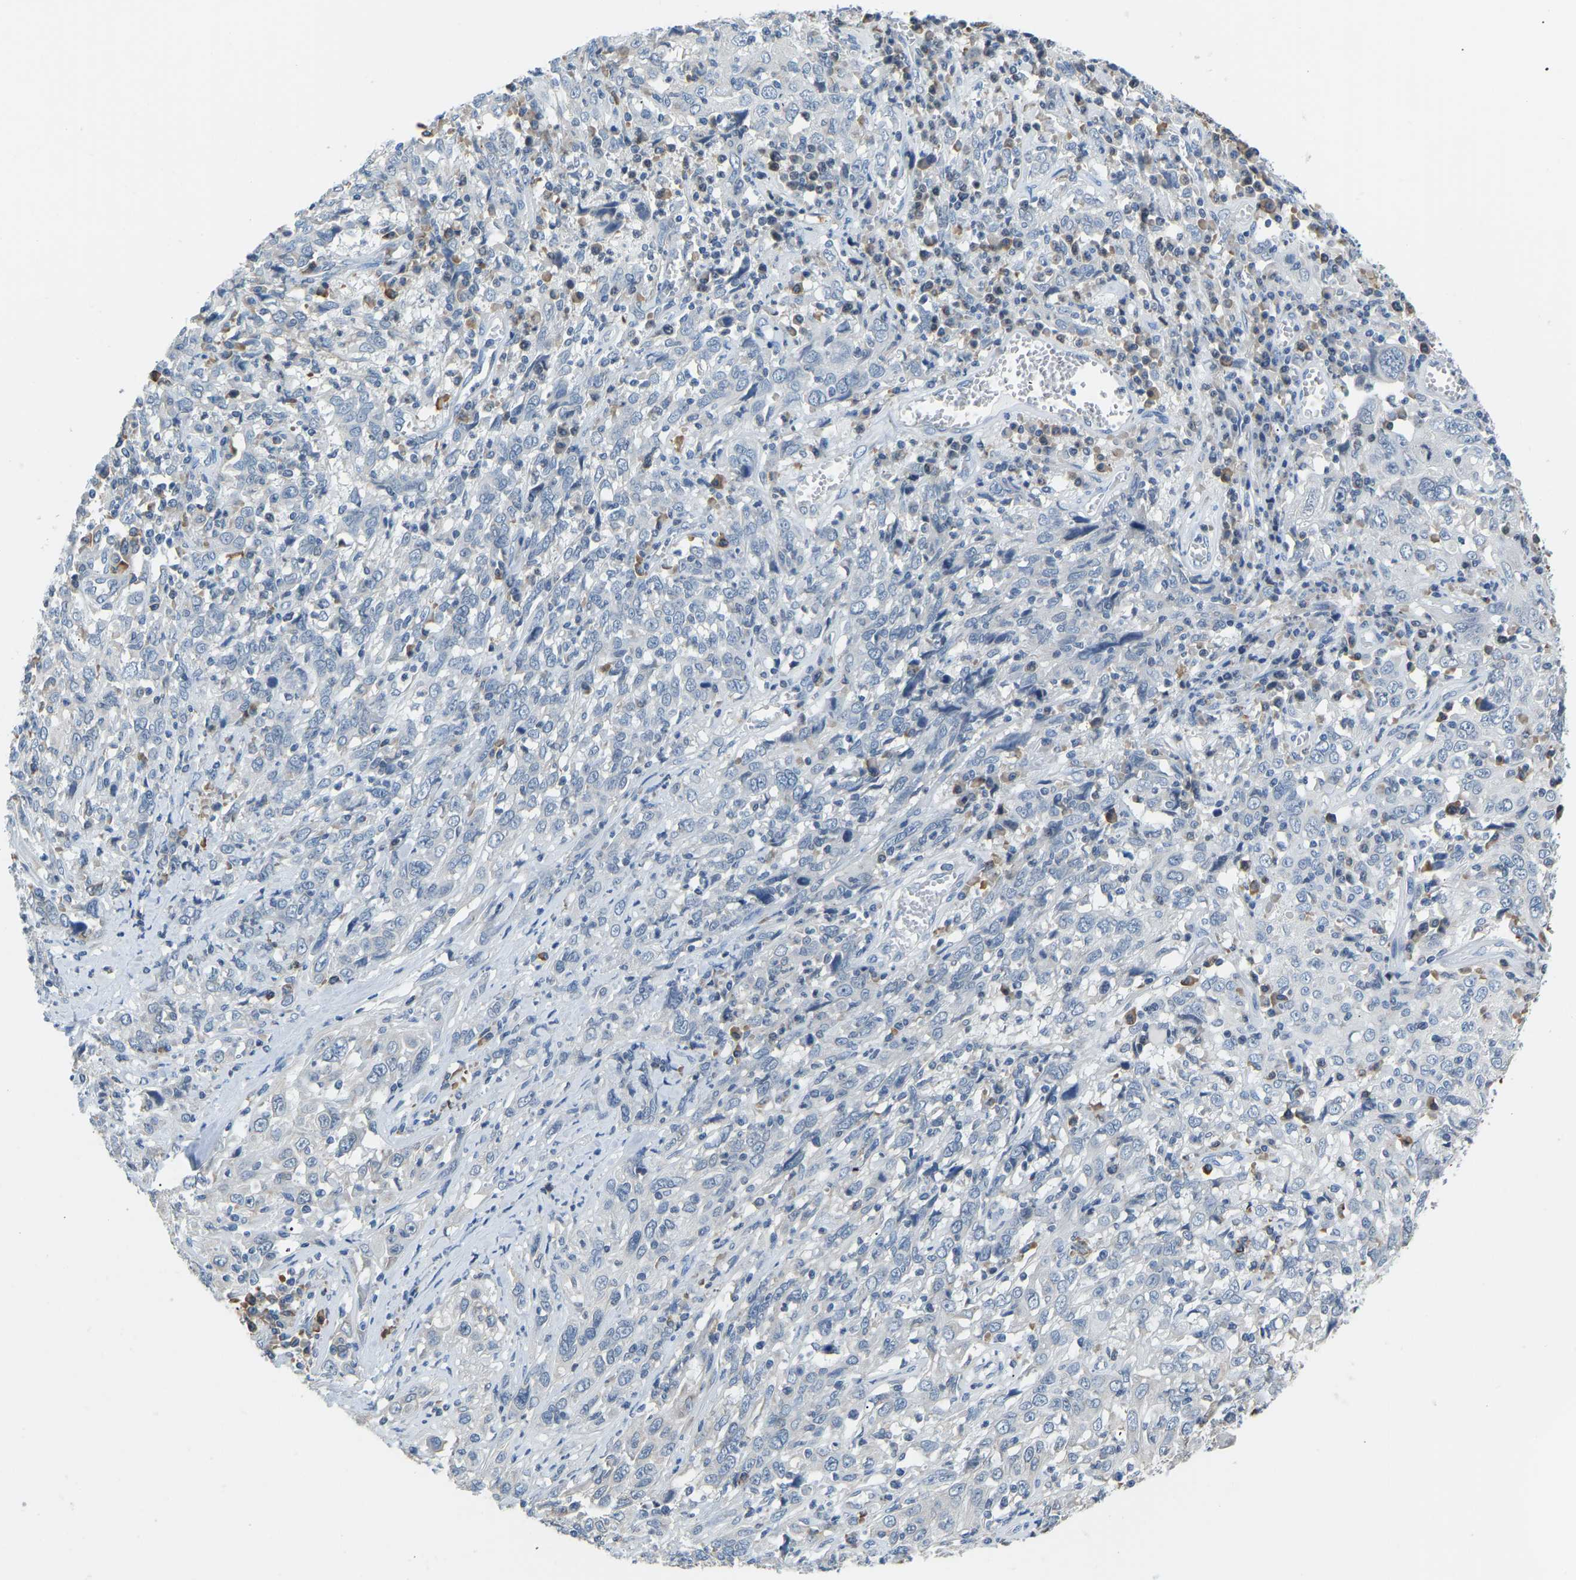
{"staining": {"intensity": "negative", "quantity": "none", "location": "none"}, "tissue": "cervical cancer", "cell_type": "Tumor cells", "image_type": "cancer", "snomed": [{"axis": "morphology", "description": "Squamous cell carcinoma, NOS"}, {"axis": "topography", "description": "Cervix"}], "caption": "High magnification brightfield microscopy of cervical squamous cell carcinoma stained with DAB (brown) and counterstained with hematoxylin (blue): tumor cells show no significant staining. (Immunohistochemistry (ihc), brightfield microscopy, high magnification).", "gene": "VRK1", "patient": {"sex": "female", "age": 46}}